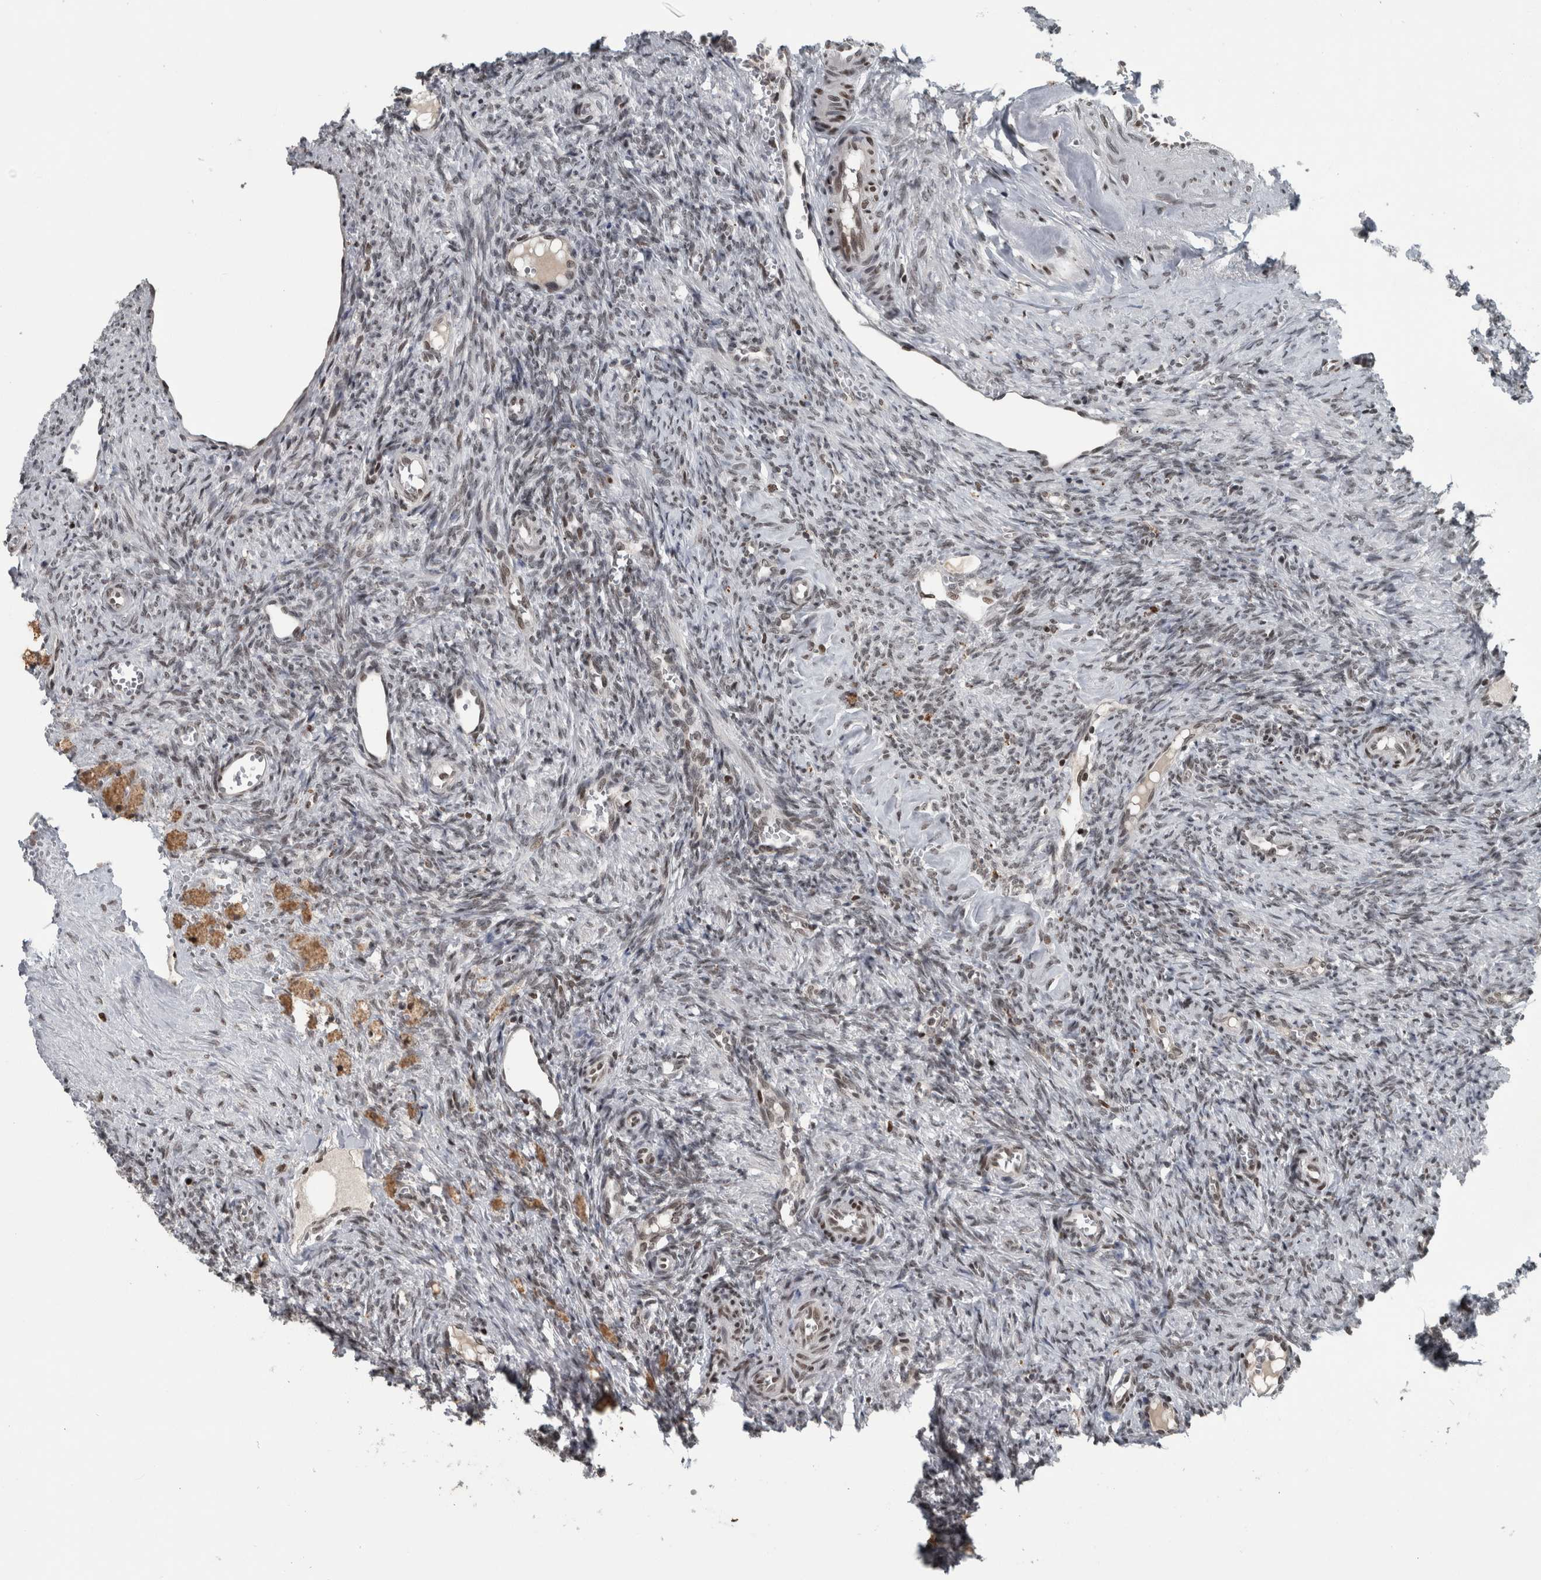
{"staining": {"intensity": "strong", "quantity": ">75%", "location": "cytoplasmic/membranous"}, "tissue": "ovary", "cell_type": "Follicle cells", "image_type": "normal", "snomed": [{"axis": "morphology", "description": "Normal tissue, NOS"}, {"axis": "topography", "description": "Ovary"}], "caption": "Immunohistochemistry image of benign ovary stained for a protein (brown), which displays high levels of strong cytoplasmic/membranous staining in about >75% of follicle cells.", "gene": "UNC50", "patient": {"sex": "female", "age": 41}}